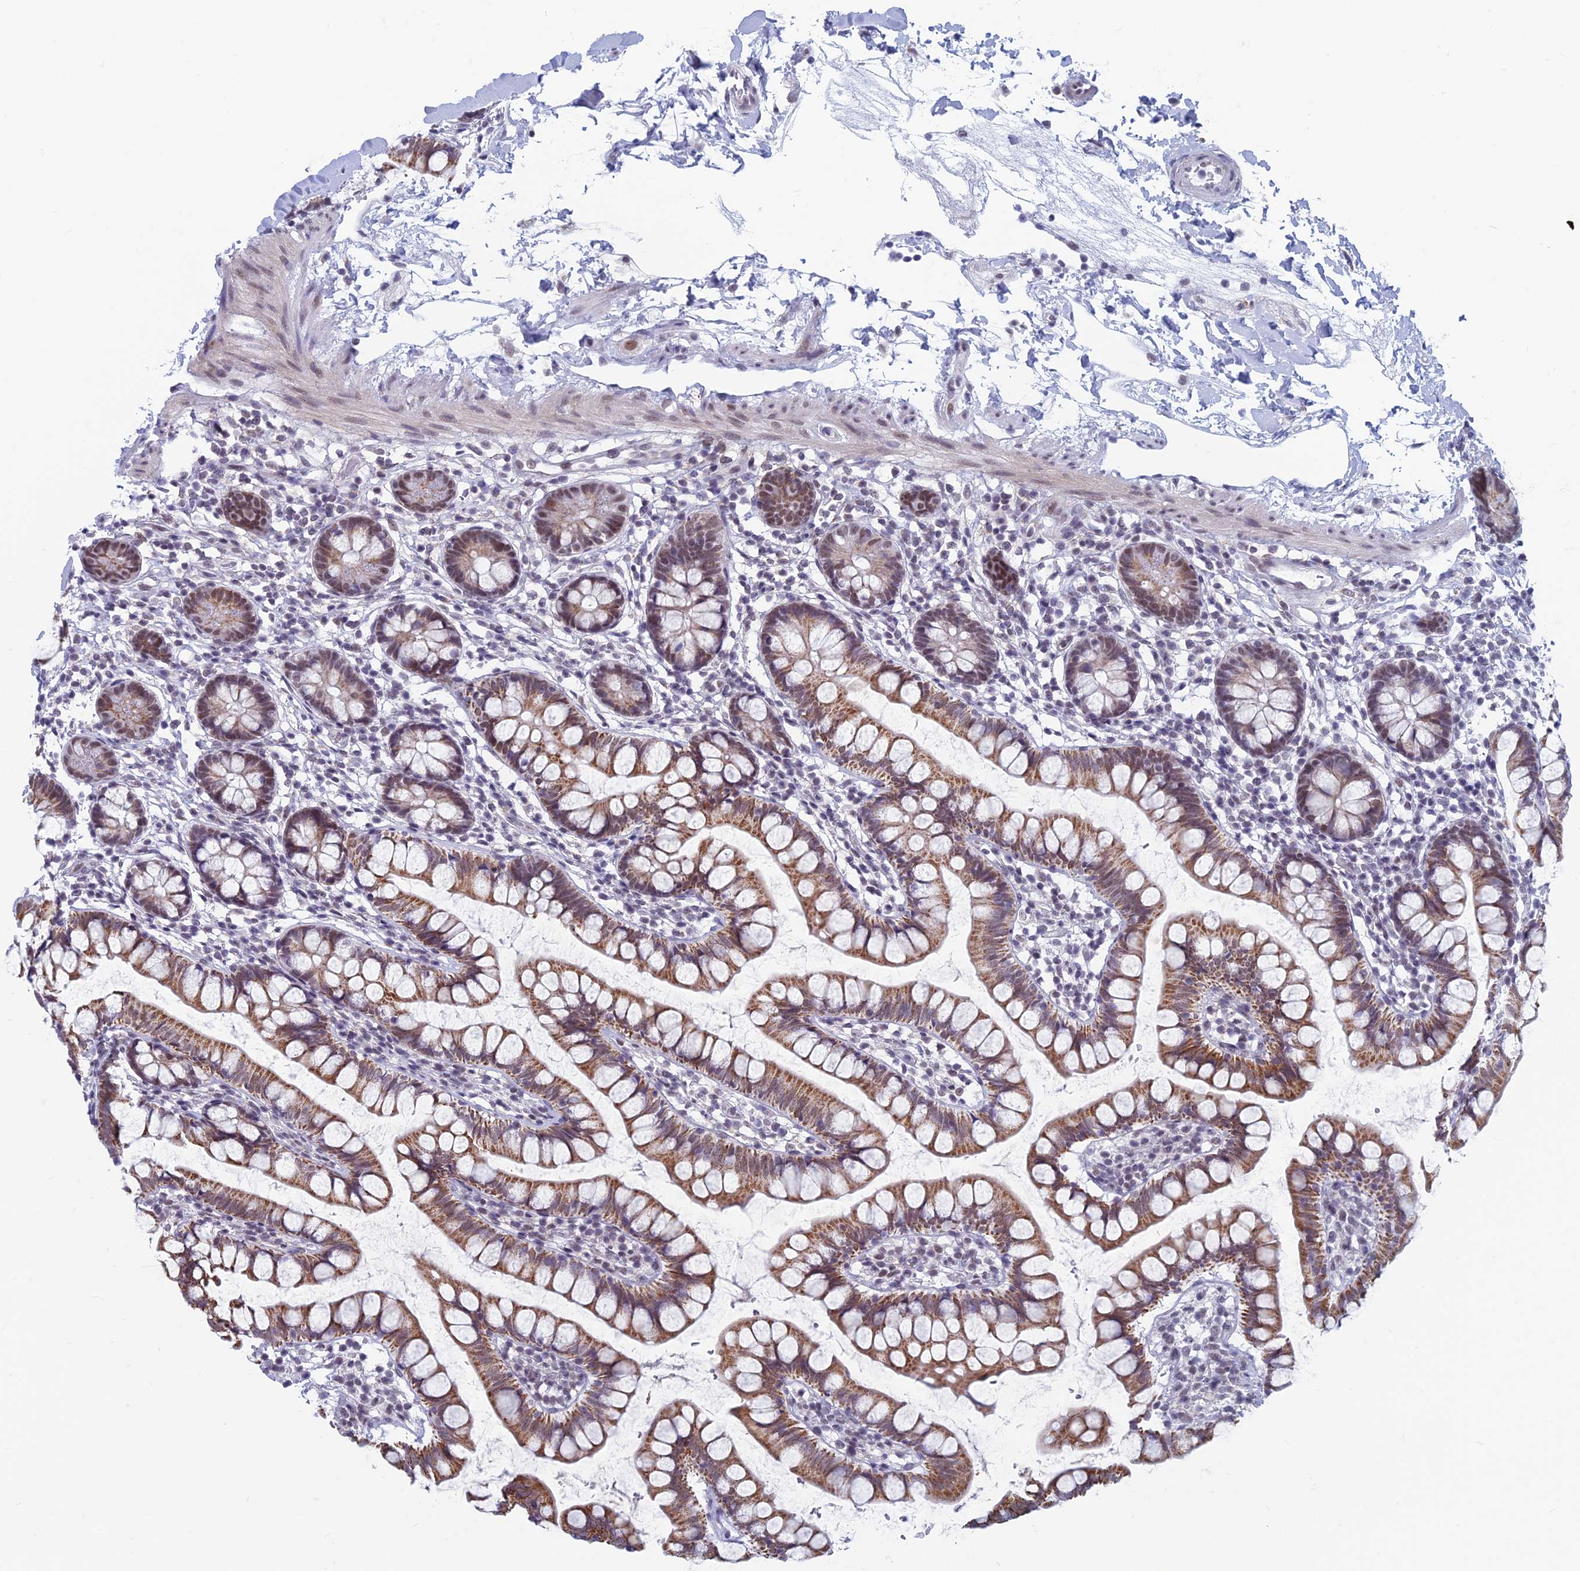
{"staining": {"intensity": "moderate", "quantity": "25%-75%", "location": "cytoplasmic/membranous,nuclear"}, "tissue": "small intestine", "cell_type": "Glandular cells", "image_type": "normal", "snomed": [{"axis": "morphology", "description": "Normal tissue, NOS"}, {"axis": "topography", "description": "Small intestine"}], "caption": "The image demonstrates immunohistochemical staining of normal small intestine. There is moderate cytoplasmic/membranous,nuclear staining is present in approximately 25%-75% of glandular cells.", "gene": "ASH2L", "patient": {"sex": "female", "age": 84}}